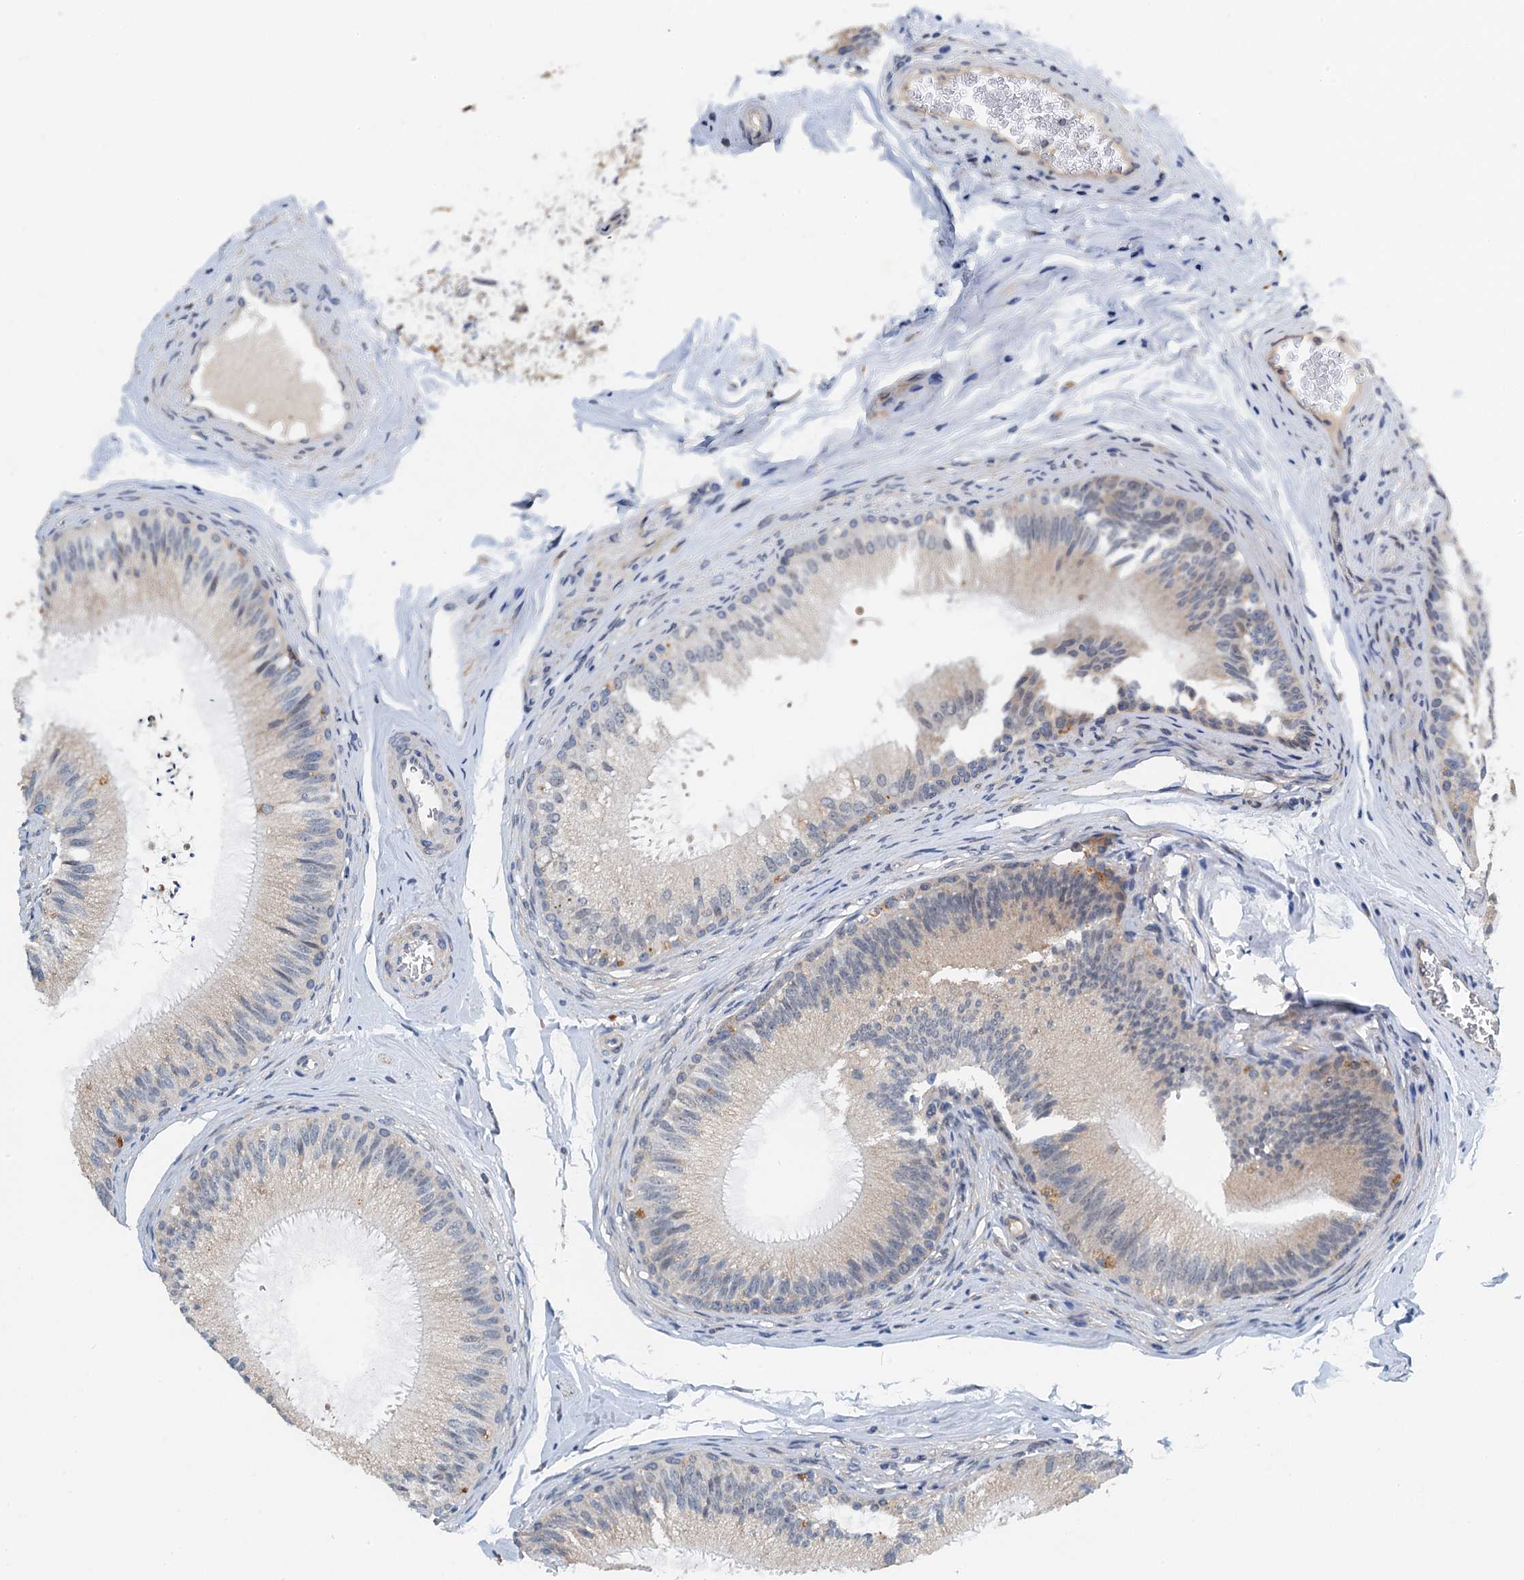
{"staining": {"intensity": "moderate", "quantity": "<25%", "location": "cytoplasmic/membranous"}, "tissue": "epididymis", "cell_type": "Glandular cells", "image_type": "normal", "snomed": [{"axis": "morphology", "description": "Normal tissue, NOS"}, {"axis": "topography", "description": "Epididymis"}], "caption": "Immunohistochemical staining of unremarkable epididymis demonstrates low levels of moderate cytoplasmic/membranous staining in approximately <25% of glandular cells. (DAB (3,3'-diaminobenzidine) IHC with brightfield microscopy, high magnification).", "gene": "ZNF606", "patient": {"sex": "male", "age": 46}}